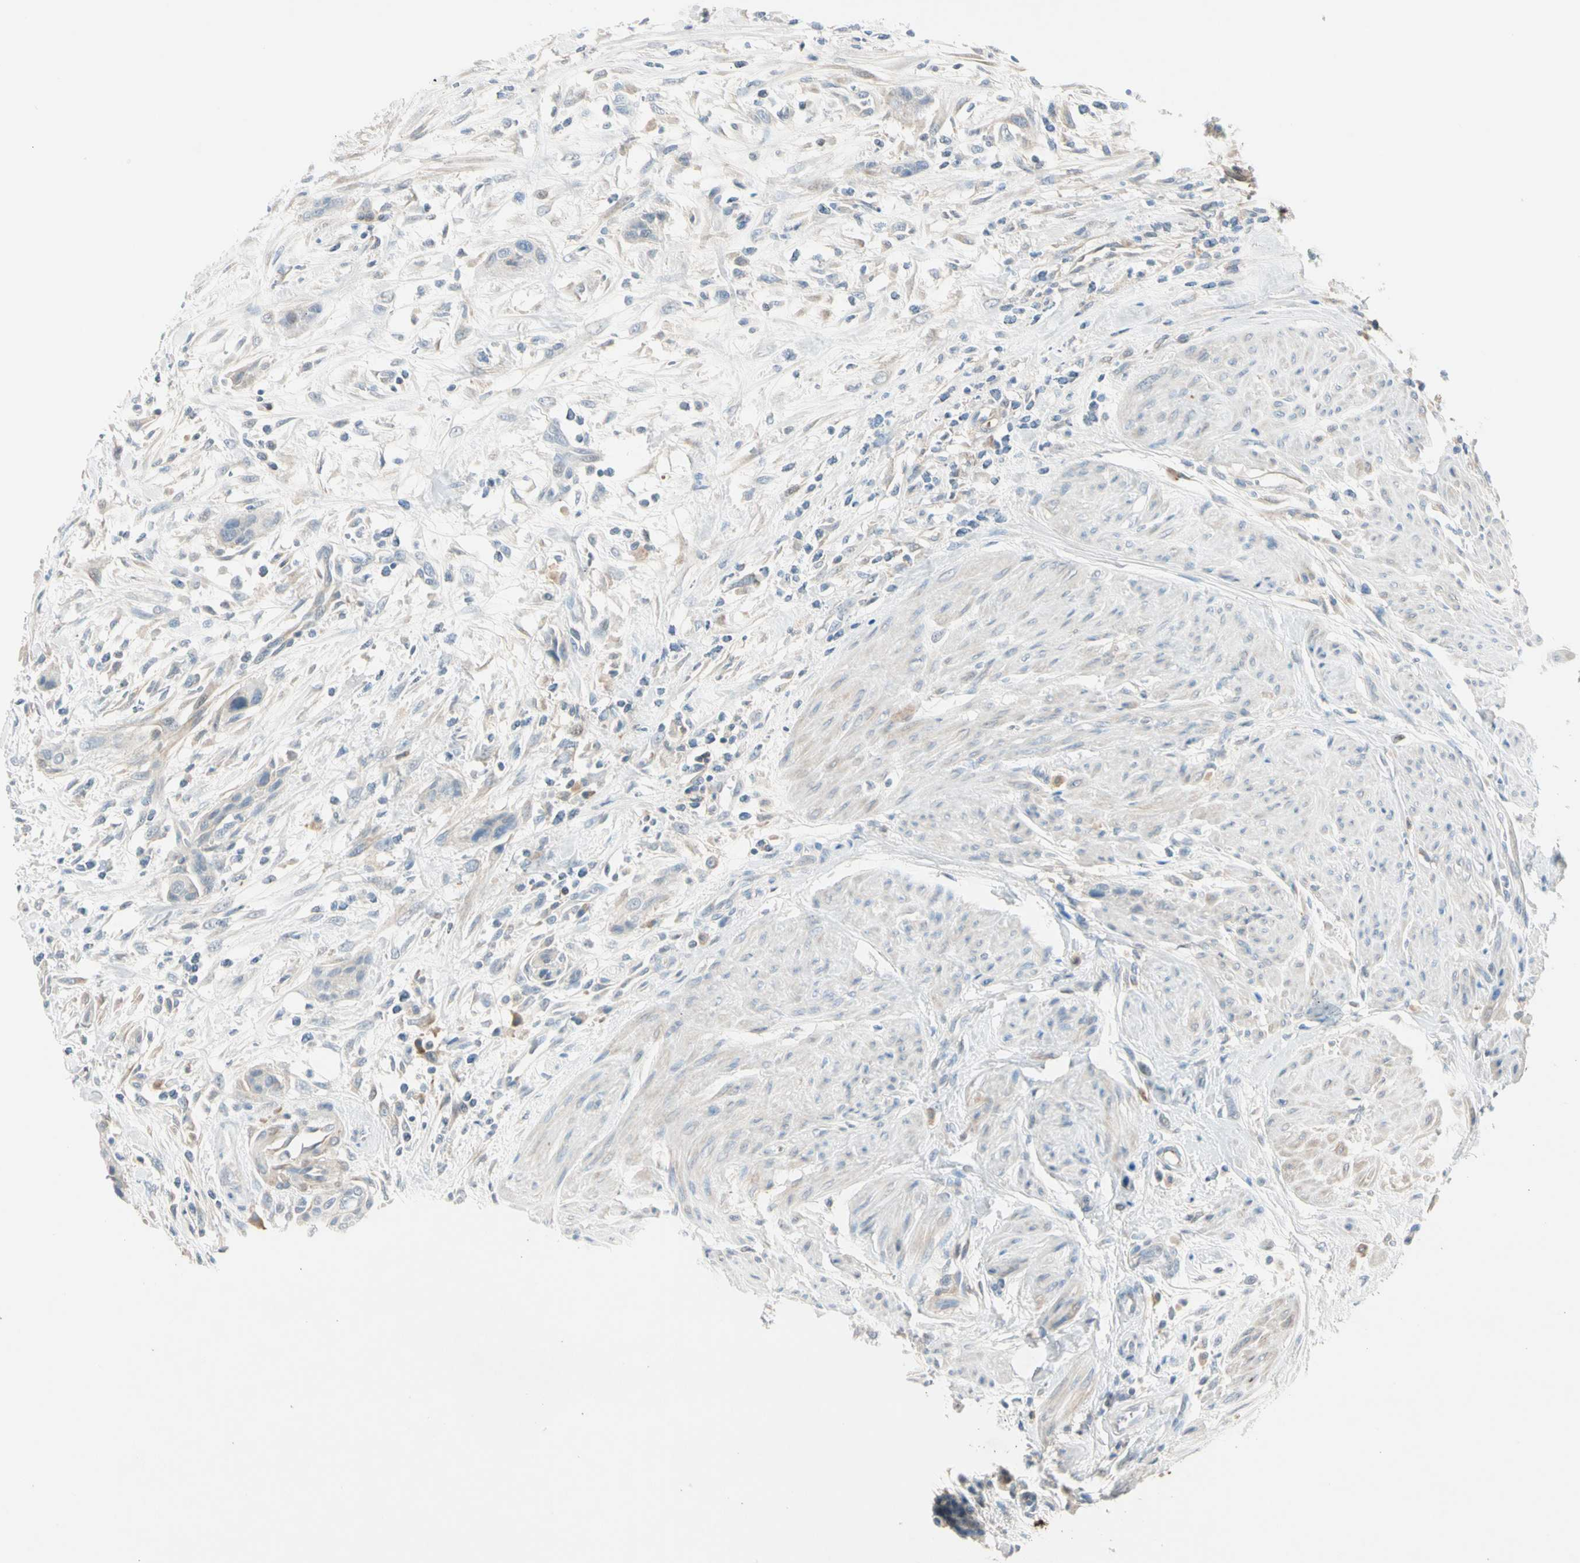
{"staining": {"intensity": "weak", "quantity": "25%-75%", "location": "cytoplasmic/membranous"}, "tissue": "urothelial cancer", "cell_type": "Tumor cells", "image_type": "cancer", "snomed": [{"axis": "morphology", "description": "Urothelial carcinoma, High grade"}, {"axis": "topography", "description": "Urinary bladder"}], "caption": "Protein staining of urothelial carcinoma (high-grade) tissue shows weak cytoplasmic/membranous staining in about 25%-75% of tumor cells. (brown staining indicates protein expression, while blue staining denotes nuclei).", "gene": "SERPIND1", "patient": {"sex": "male", "age": 35}}